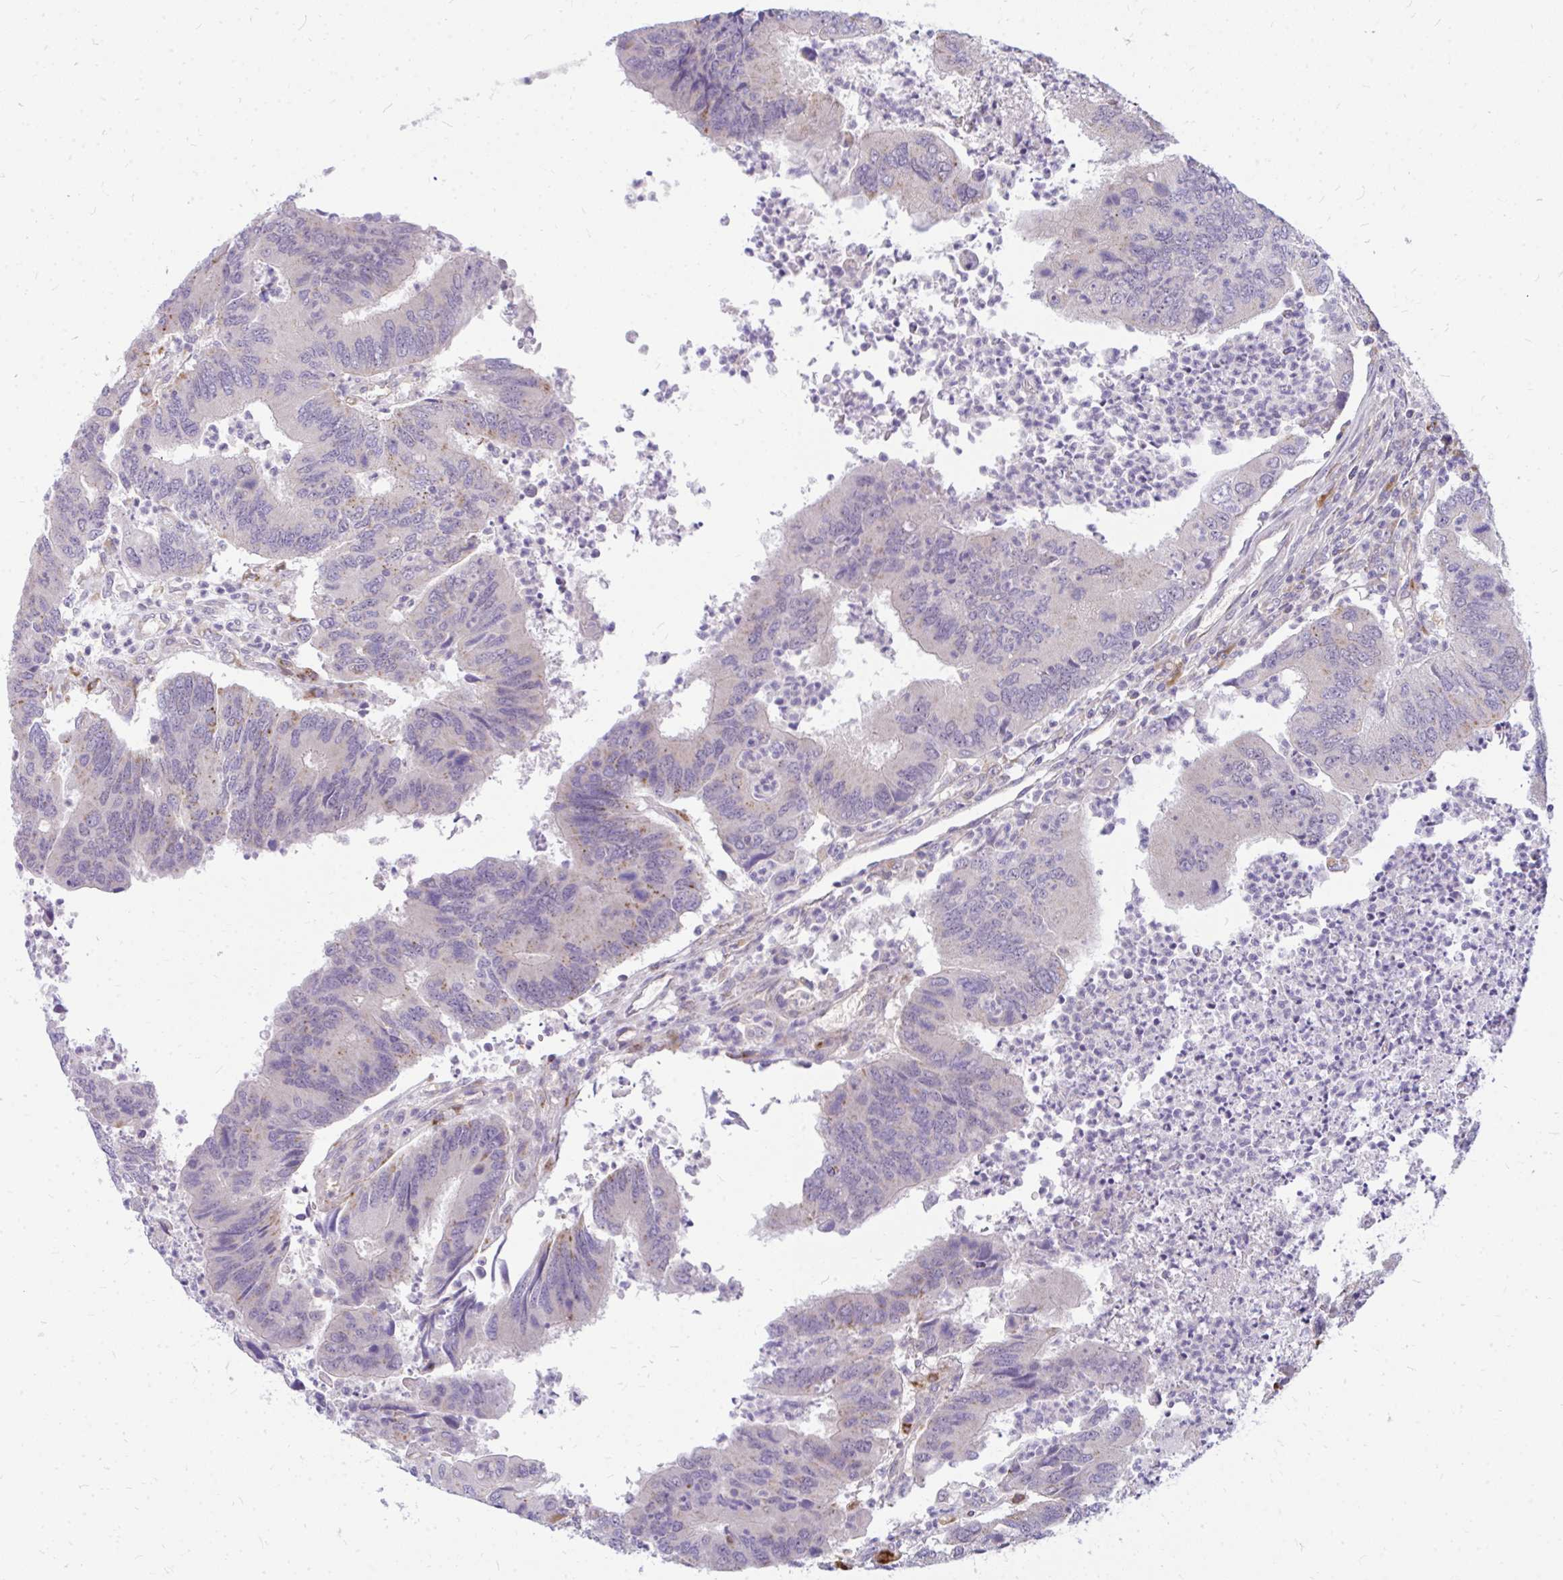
{"staining": {"intensity": "weak", "quantity": "<25%", "location": "cytoplasmic/membranous"}, "tissue": "colorectal cancer", "cell_type": "Tumor cells", "image_type": "cancer", "snomed": [{"axis": "morphology", "description": "Adenocarcinoma, NOS"}, {"axis": "topography", "description": "Colon"}], "caption": "Immunohistochemistry (IHC) of human colorectal cancer exhibits no staining in tumor cells.", "gene": "ZSCAN25", "patient": {"sex": "female", "age": 67}}